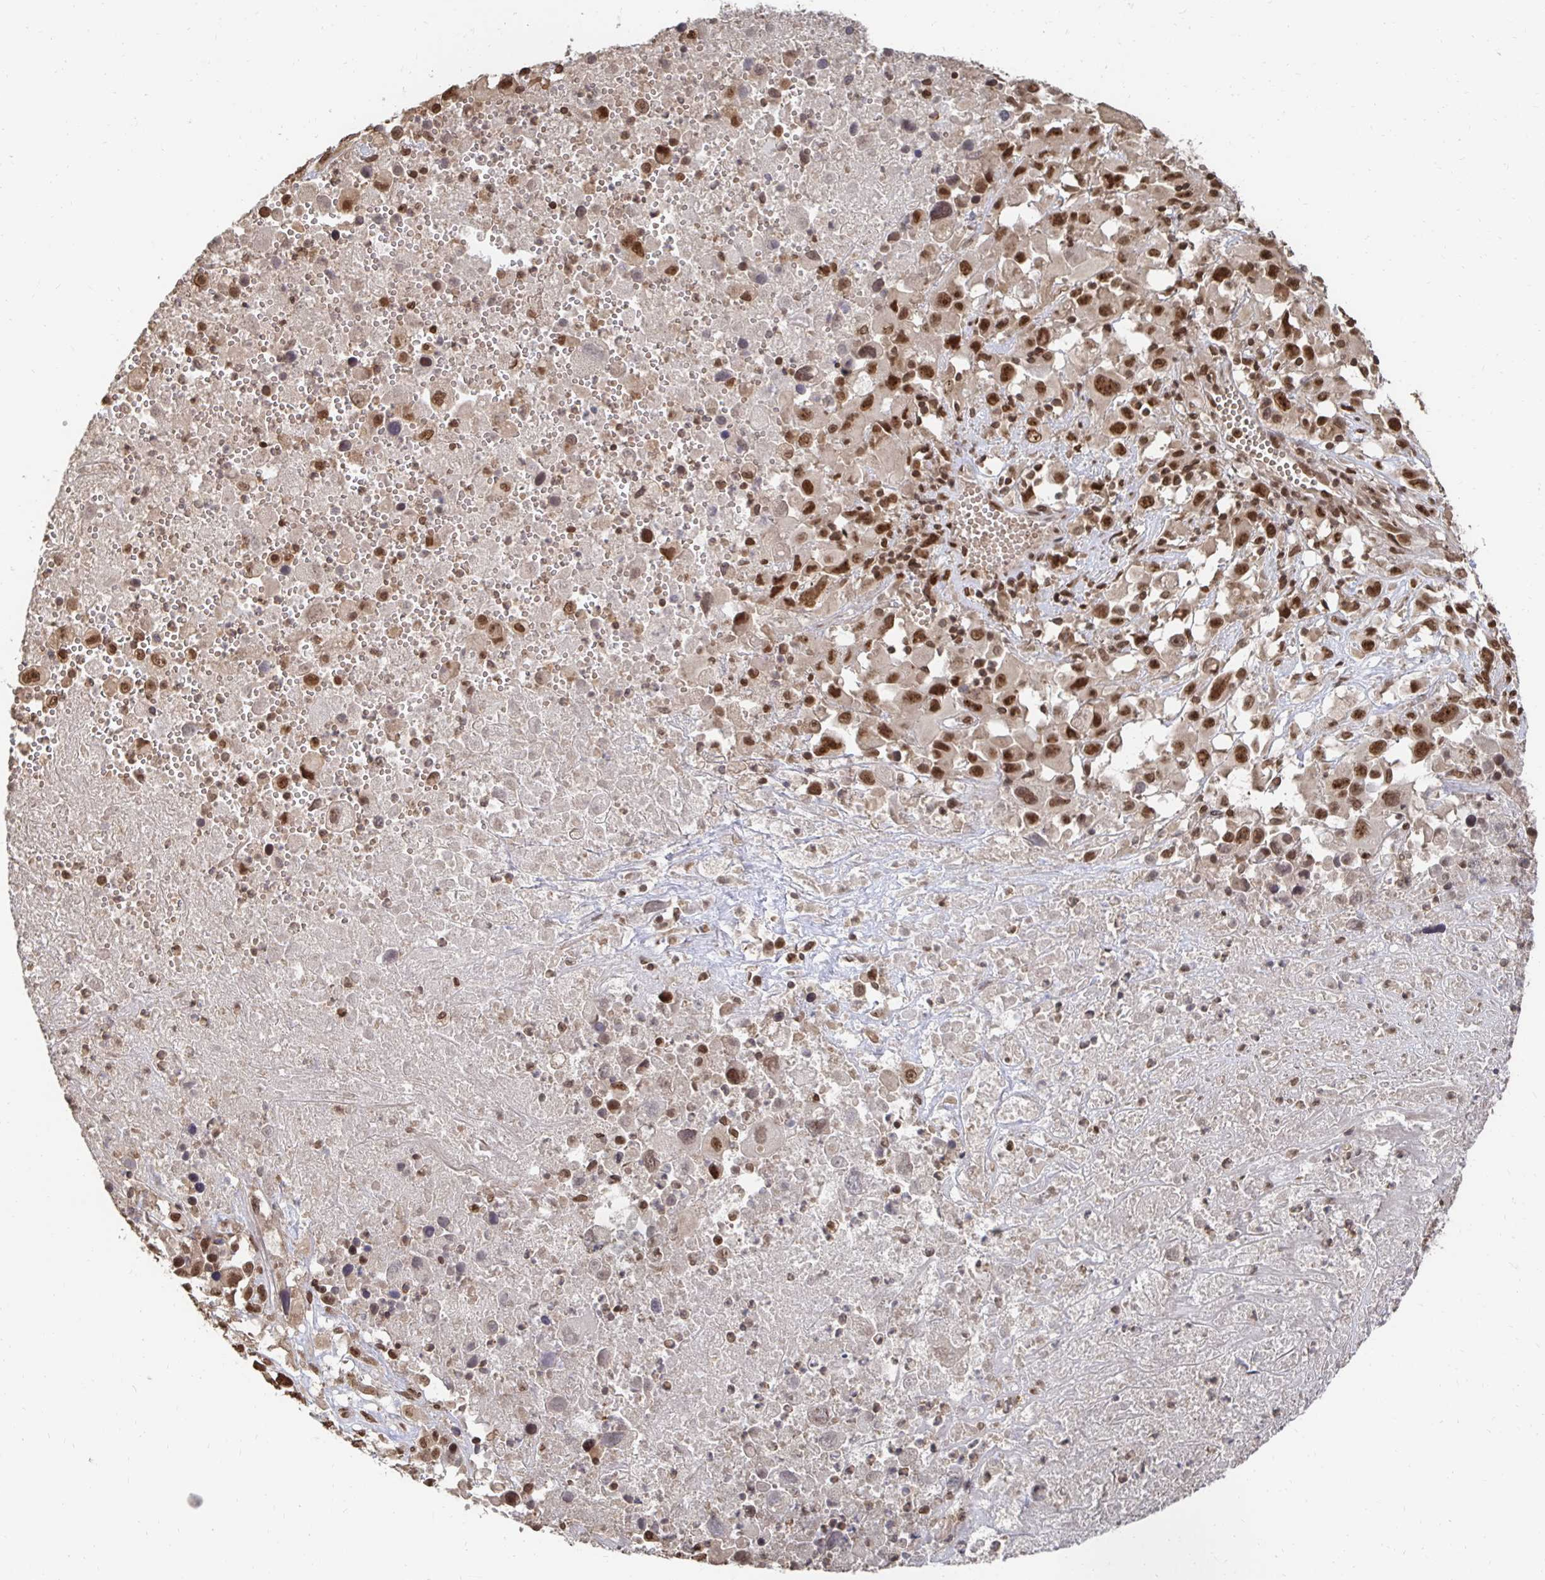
{"staining": {"intensity": "moderate", "quantity": ">75%", "location": "nuclear"}, "tissue": "melanoma", "cell_type": "Tumor cells", "image_type": "cancer", "snomed": [{"axis": "morphology", "description": "Malignant melanoma, Metastatic site"}, {"axis": "topography", "description": "Soft tissue"}], "caption": "Brown immunohistochemical staining in malignant melanoma (metastatic site) displays moderate nuclear staining in approximately >75% of tumor cells.", "gene": "GTF3C6", "patient": {"sex": "male", "age": 50}}